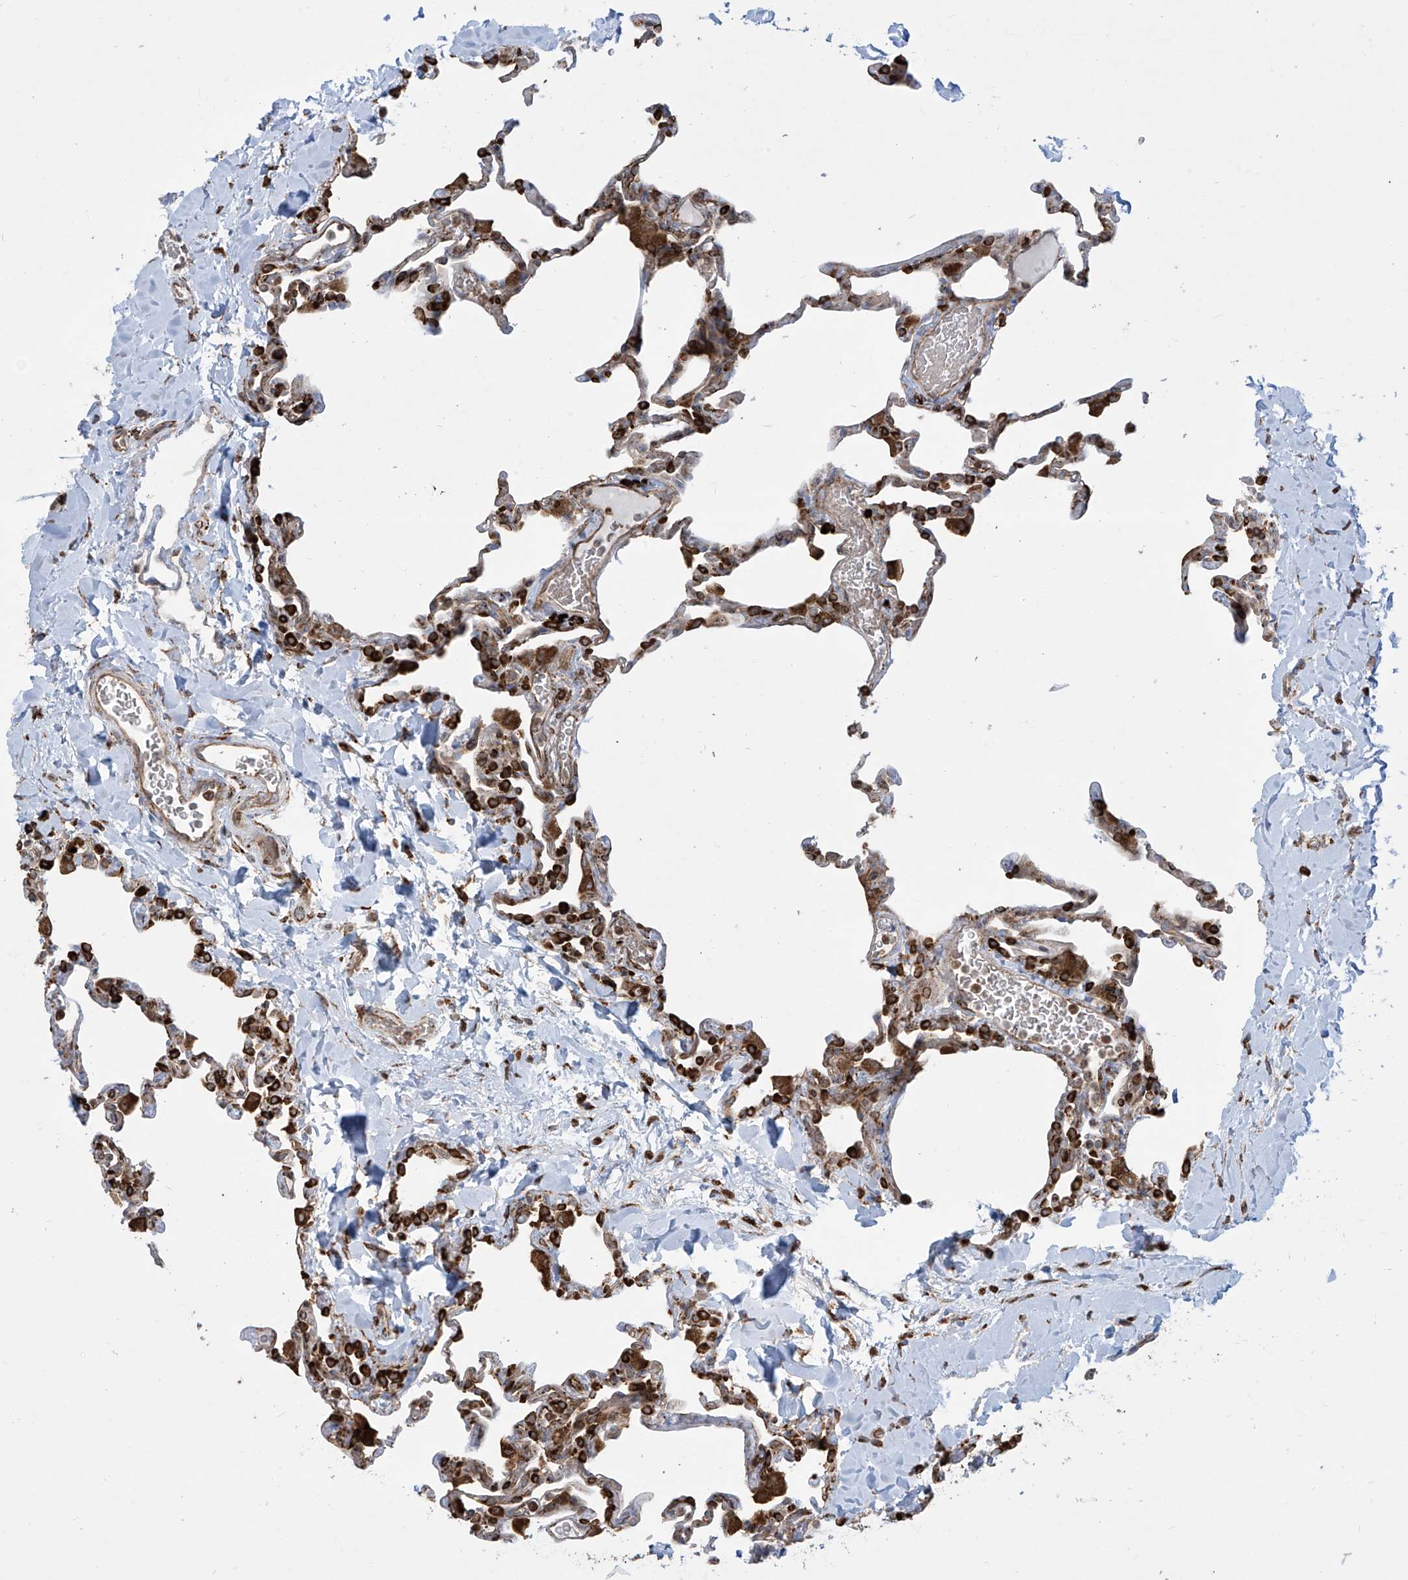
{"staining": {"intensity": "strong", "quantity": "25%-75%", "location": "cytoplasmic/membranous"}, "tissue": "lung", "cell_type": "Alveolar cells", "image_type": "normal", "snomed": [{"axis": "morphology", "description": "Normal tissue, NOS"}, {"axis": "topography", "description": "Lung"}], "caption": "A photomicrograph of lung stained for a protein demonstrates strong cytoplasmic/membranous brown staining in alveolar cells. (Brightfield microscopy of DAB IHC at high magnification).", "gene": "MX1", "patient": {"sex": "male", "age": 20}}